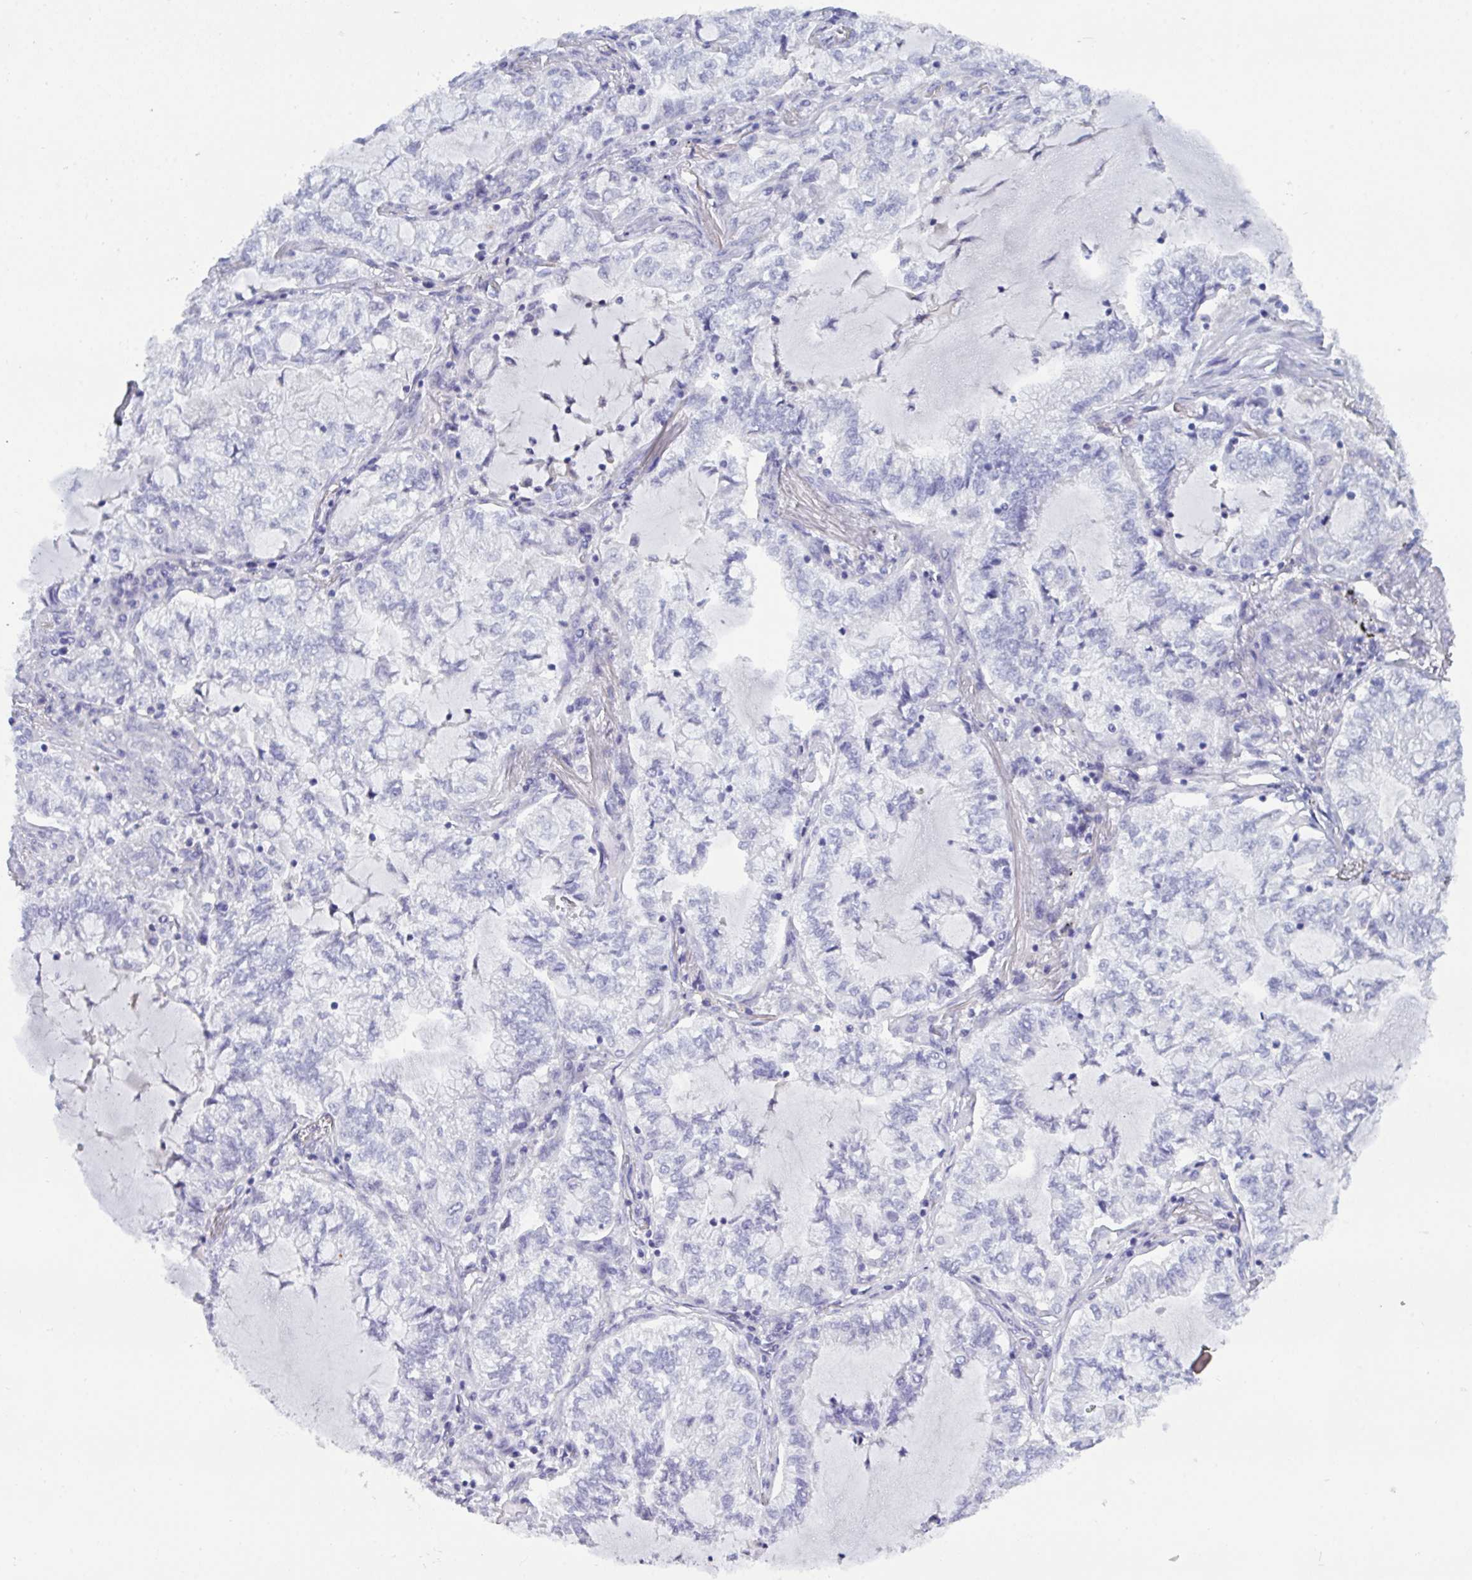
{"staining": {"intensity": "negative", "quantity": "none", "location": "none"}, "tissue": "lung cancer", "cell_type": "Tumor cells", "image_type": "cancer", "snomed": [{"axis": "morphology", "description": "Adenocarcinoma, NOS"}, {"axis": "topography", "description": "Lymph node"}, {"axis": "topography", "description": "Lung"}], "caption": "The photomicrograph displays no significant expression in tumor cells of lung cancer.", "gene": "SERPINB13", "patient": {"sex": "male", "age": 66}}